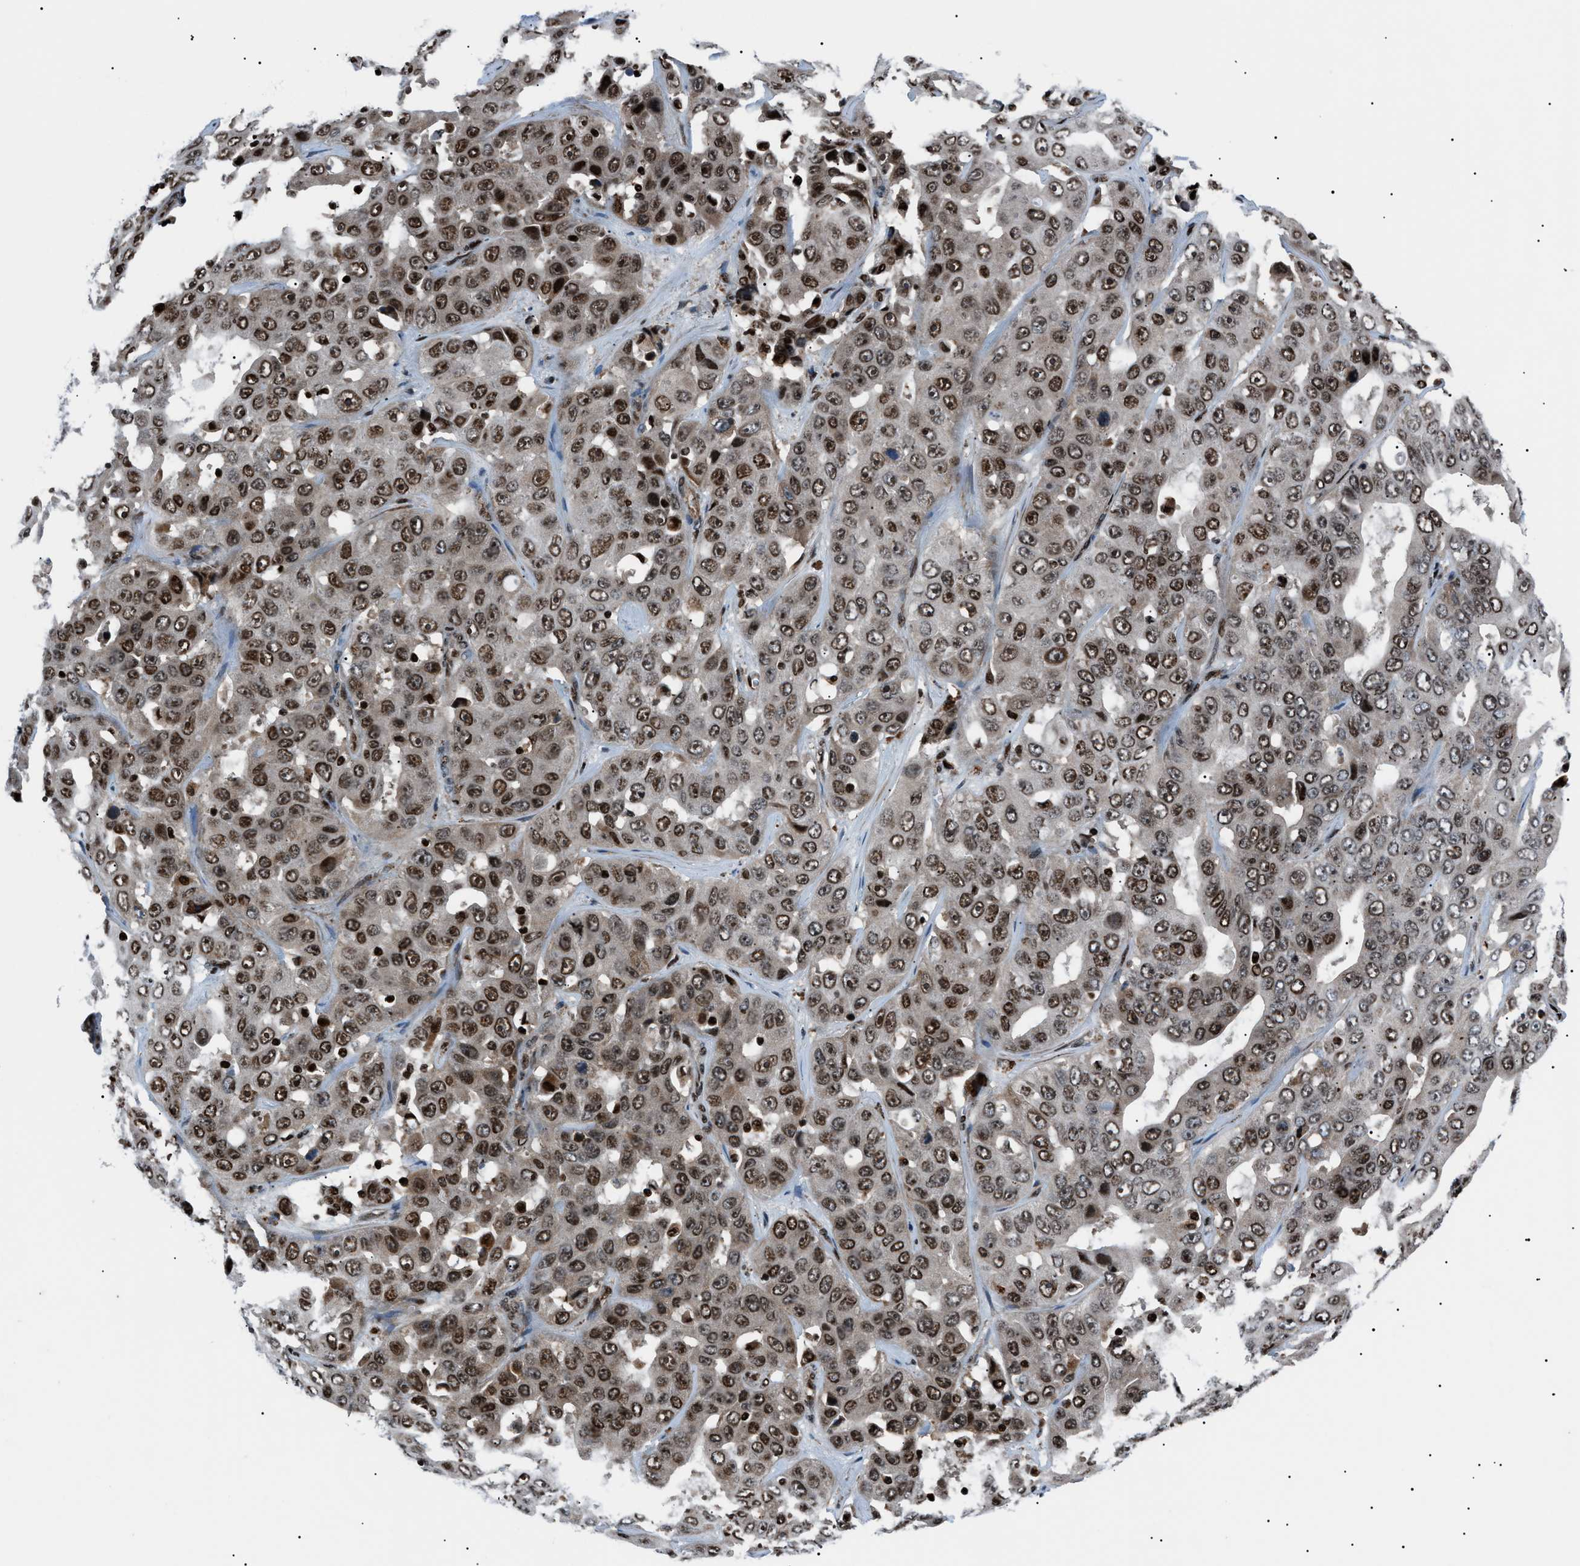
{"staining": {"intensity": "moderate", "quantity": ">75%", "location": "nuclear"}, "tissue": "liver cancer", "cell_type": "Tumor cells", "image_type": "cancer", "snomed": [{"axis": "morphology", "description": "Cholangiocarcinoma"}, {"axis": "topography", "description": "Liver"}], "caption": "Brown immunohistochemical staining in liver cancer exhibits moderate nuclear expression in about >75% of tumor cells. The protein is stained brown, and the nuclei are stained in blue (DAB (3,3'-diaminobenzidine) IHC with brightfield microscopy, high magnification).", "gene": "PRKX", "patient": {"sex": "female", "age": 52}}